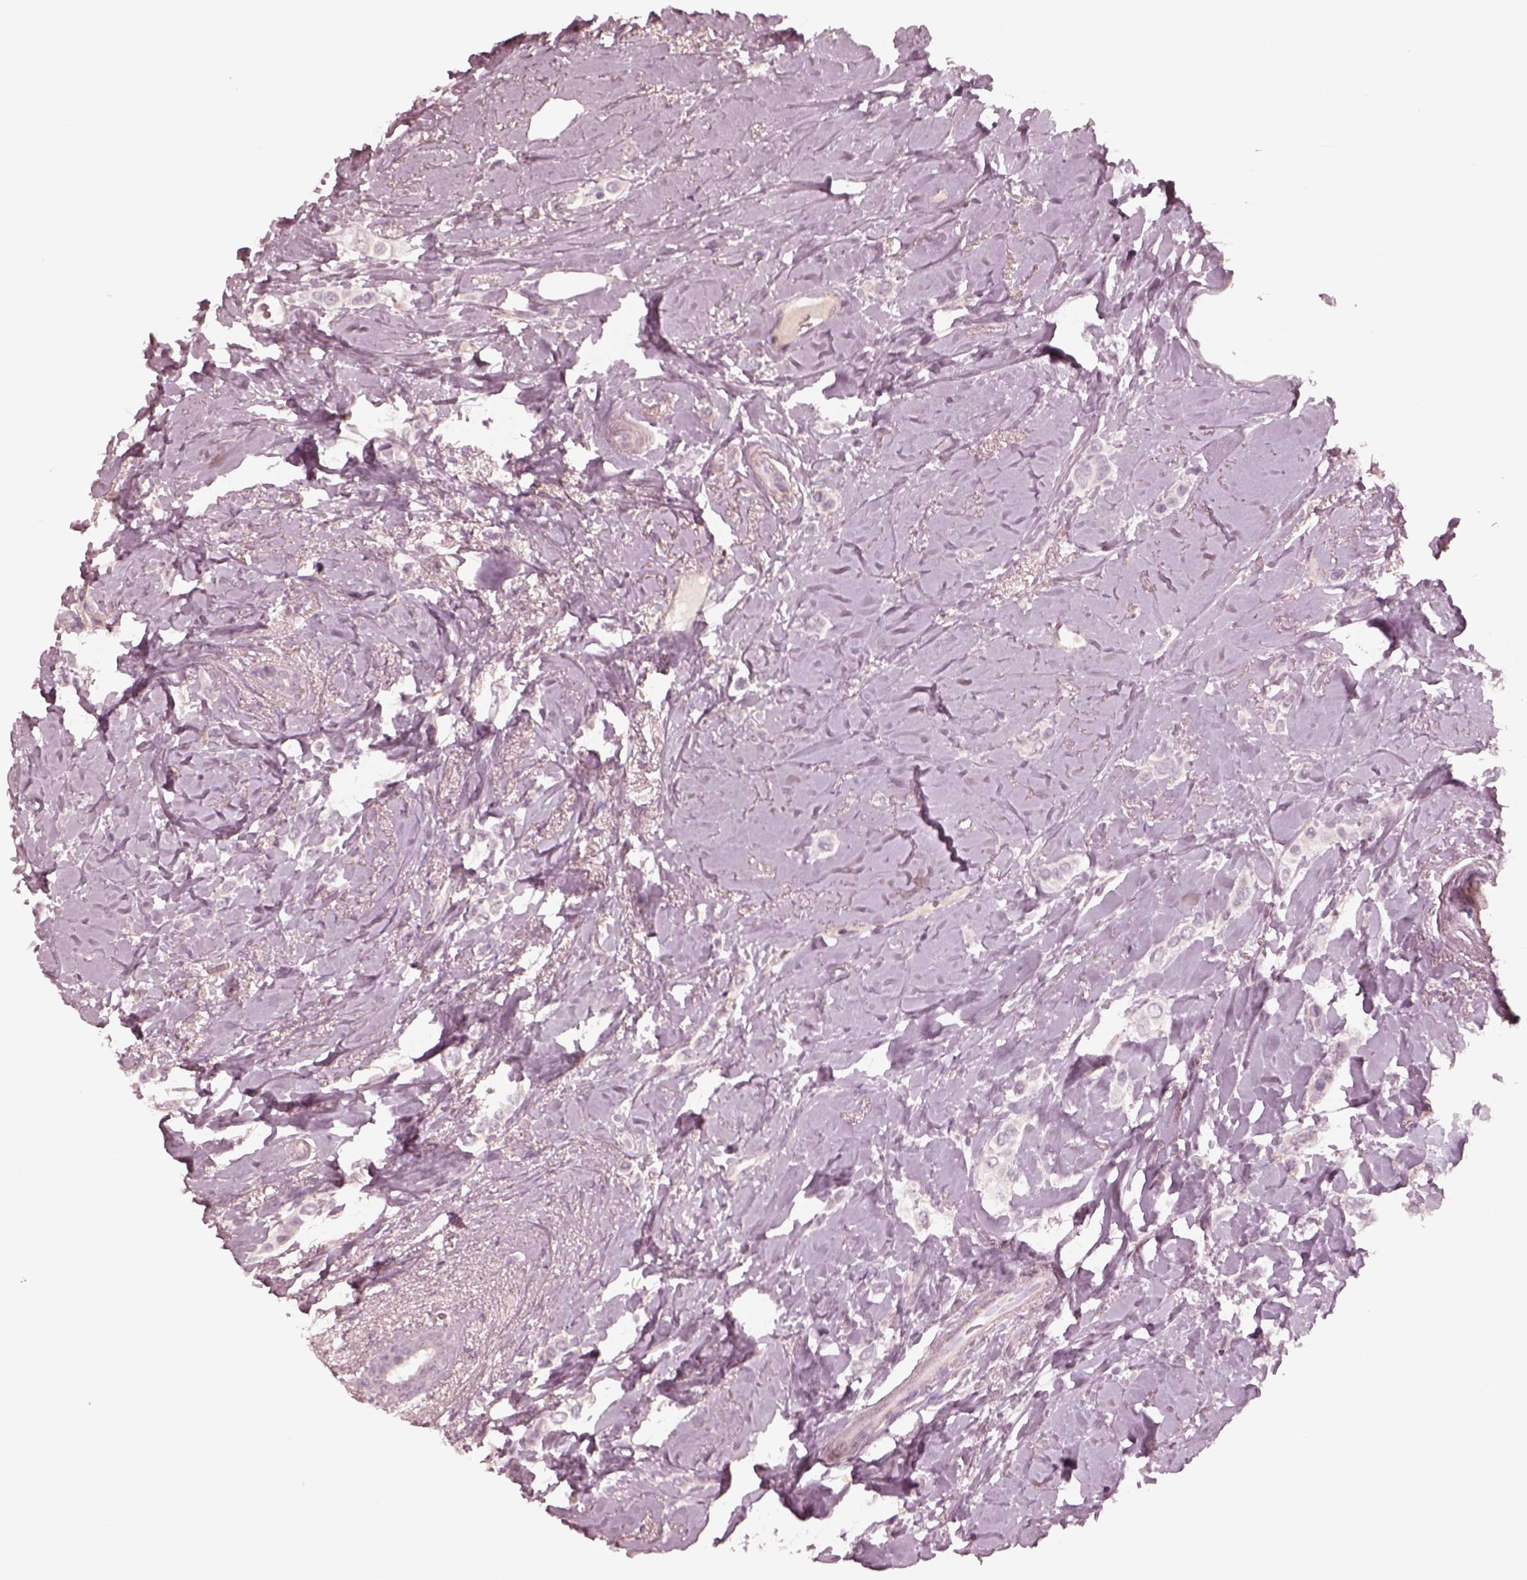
{"staining": {"intensity": "negative", "quantity": "none", "location": "none"}, "tissue": "breast cancer", "cell_type": "Tumor cells", "image_type": "cancer", "snomed": [{"axis": "morphology", "description": "Lobular carcinoma"}, {"axis": "topography", "description": "Breast"}], "caption": "An immunohistochemistry (IHC) micrograph of breast cancer (lobular carcinoma) is shown. There is no staining in tumor cells of breast cancer (lobular carcinoma).", "gene": "DNAAF9", "patient": {"sex": "female", "age": 66}}